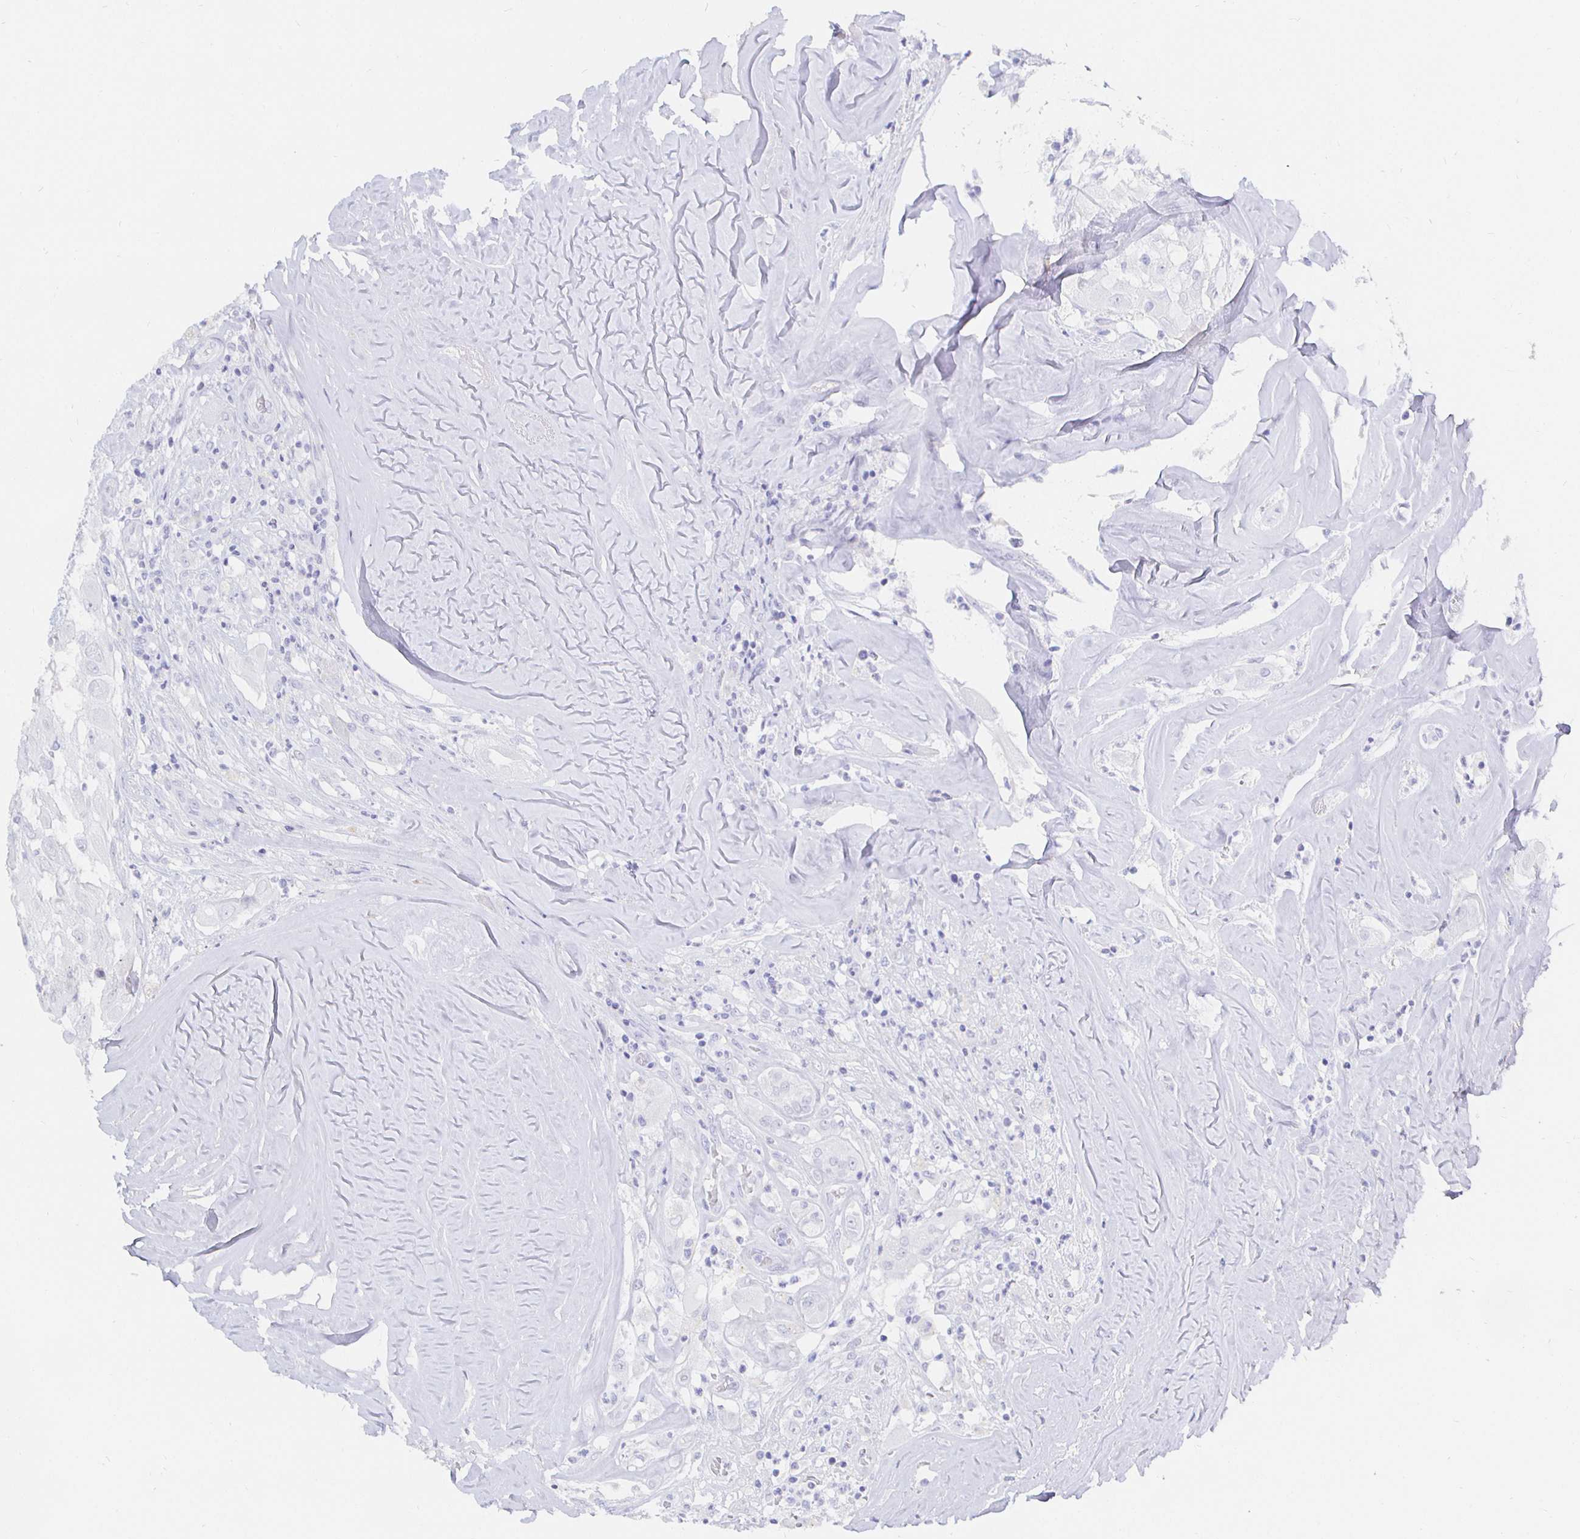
{"staining": {"intensity": "negative", "quantity": "none", "location": "none"}, "tissue": "thyroid cancer", "cell_type": "Tumor cells", "image_type": "cancer", "snomed": [{"axis": "morphology", "description": "Normal tissue, NOS"}, {"axis": "morphology", "description": "Papillary adenocarcinoma, NOS"}, {"axis": "topography", "description": "Thyroid gland"}], "caption": "This photomicrograph is of thyroid papillary adenocarcinoma stained with immunohistochemistry to label a protein in brown with the nuclei are counter-stained blue. There is no staining in tumor cells.", "gene": "CR2", "patient": {"sex": "female", "age": 59}}